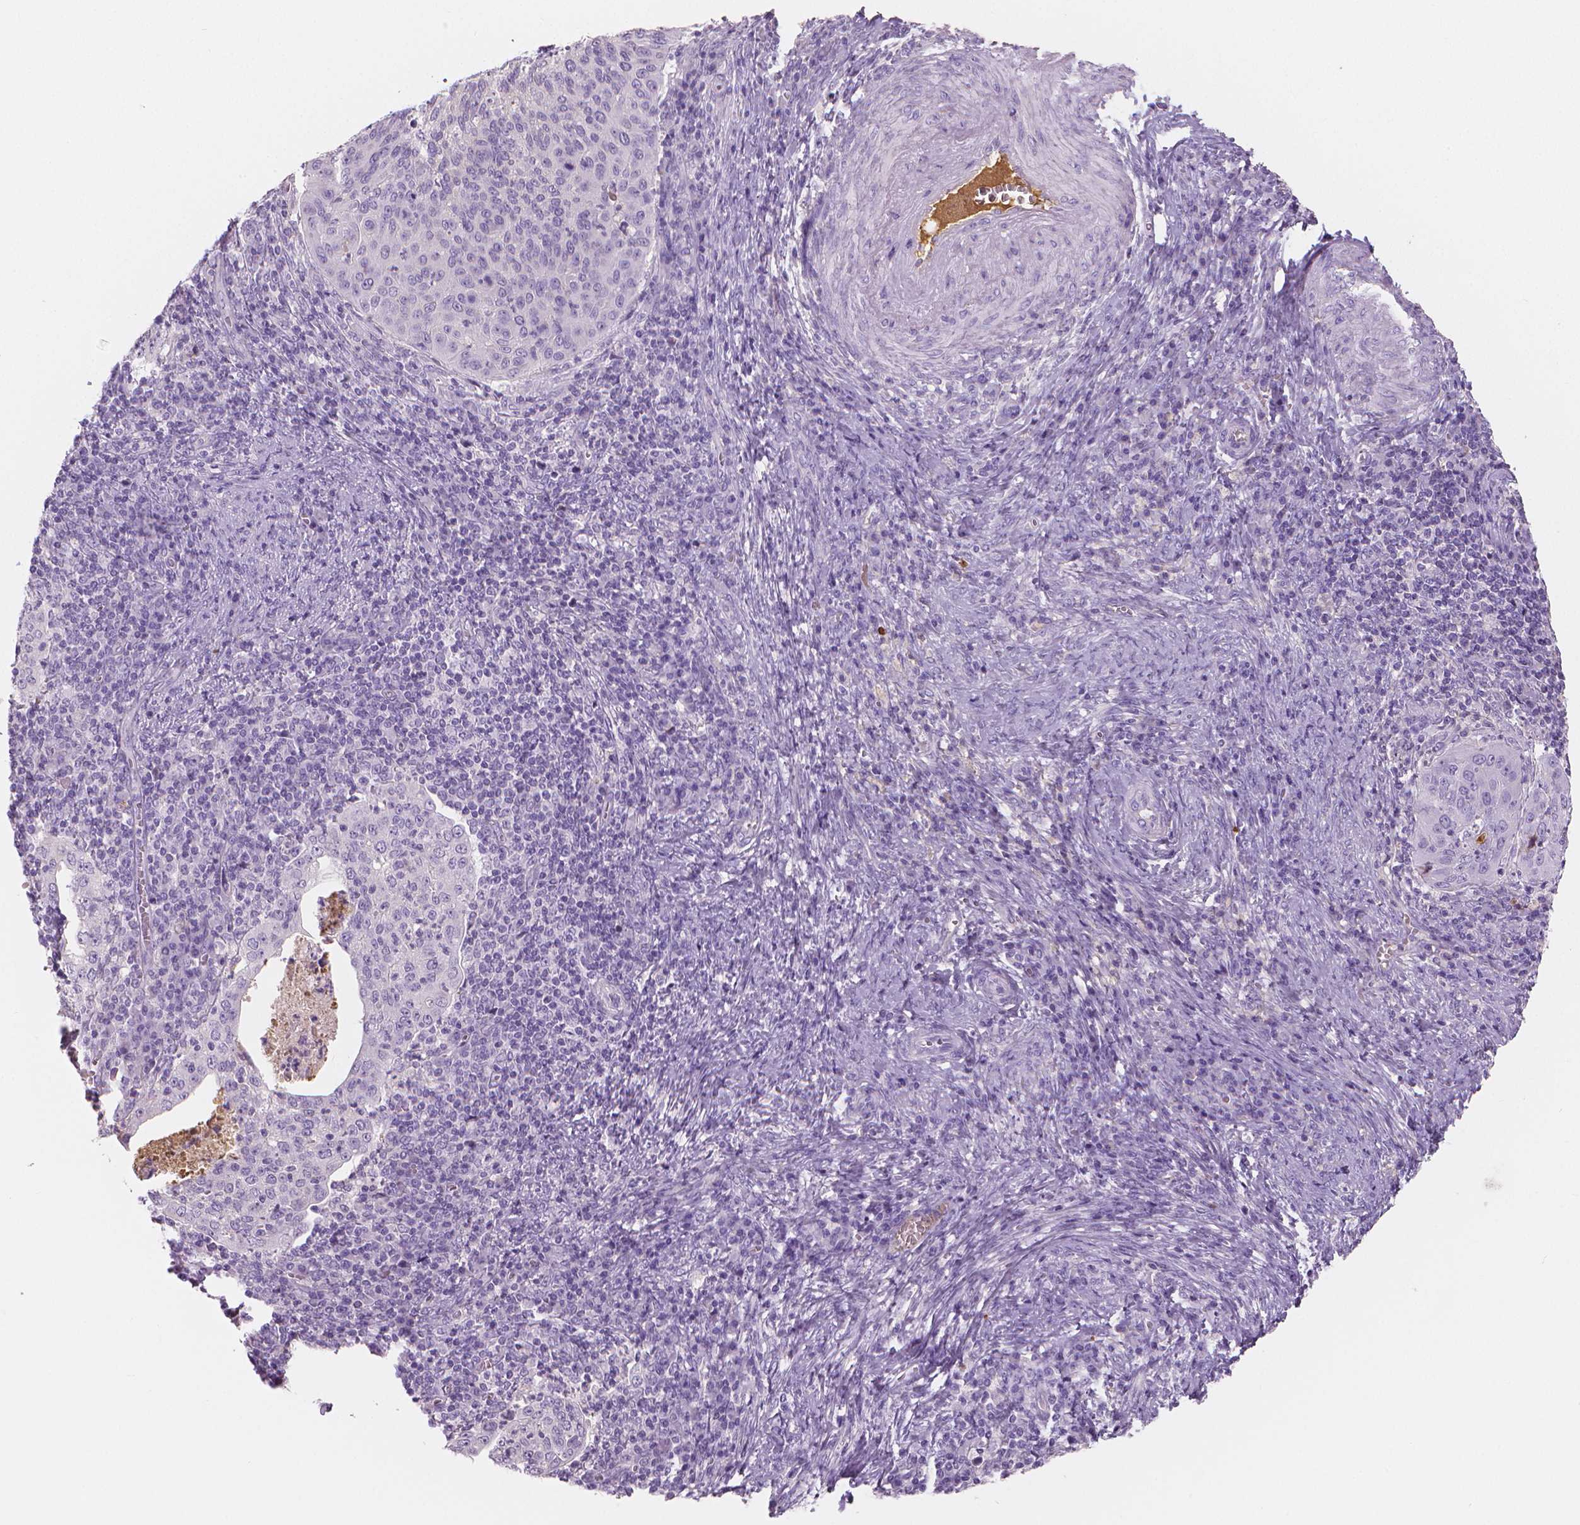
{"staining": {"intensity": "negative", "quantity": "none", "location": "none"}, "tissue": "cervical cancer", "cell_type": "Tumor cells", "image_type": "cancer", "snomed": [{"axis": "morphology", "description": "Squamous cell carcinoma, NOS"}, {"axis": "topography", "description": "Cervix"}], "caption": "High magnification brightfield microscopy of cervical cancer stained with DAB (brown) and counterstained with hematoxylin (blue): tumor cells show no significant expression.", "gene": "APOA4", "patient": {"sex": "female", "age": 39}}